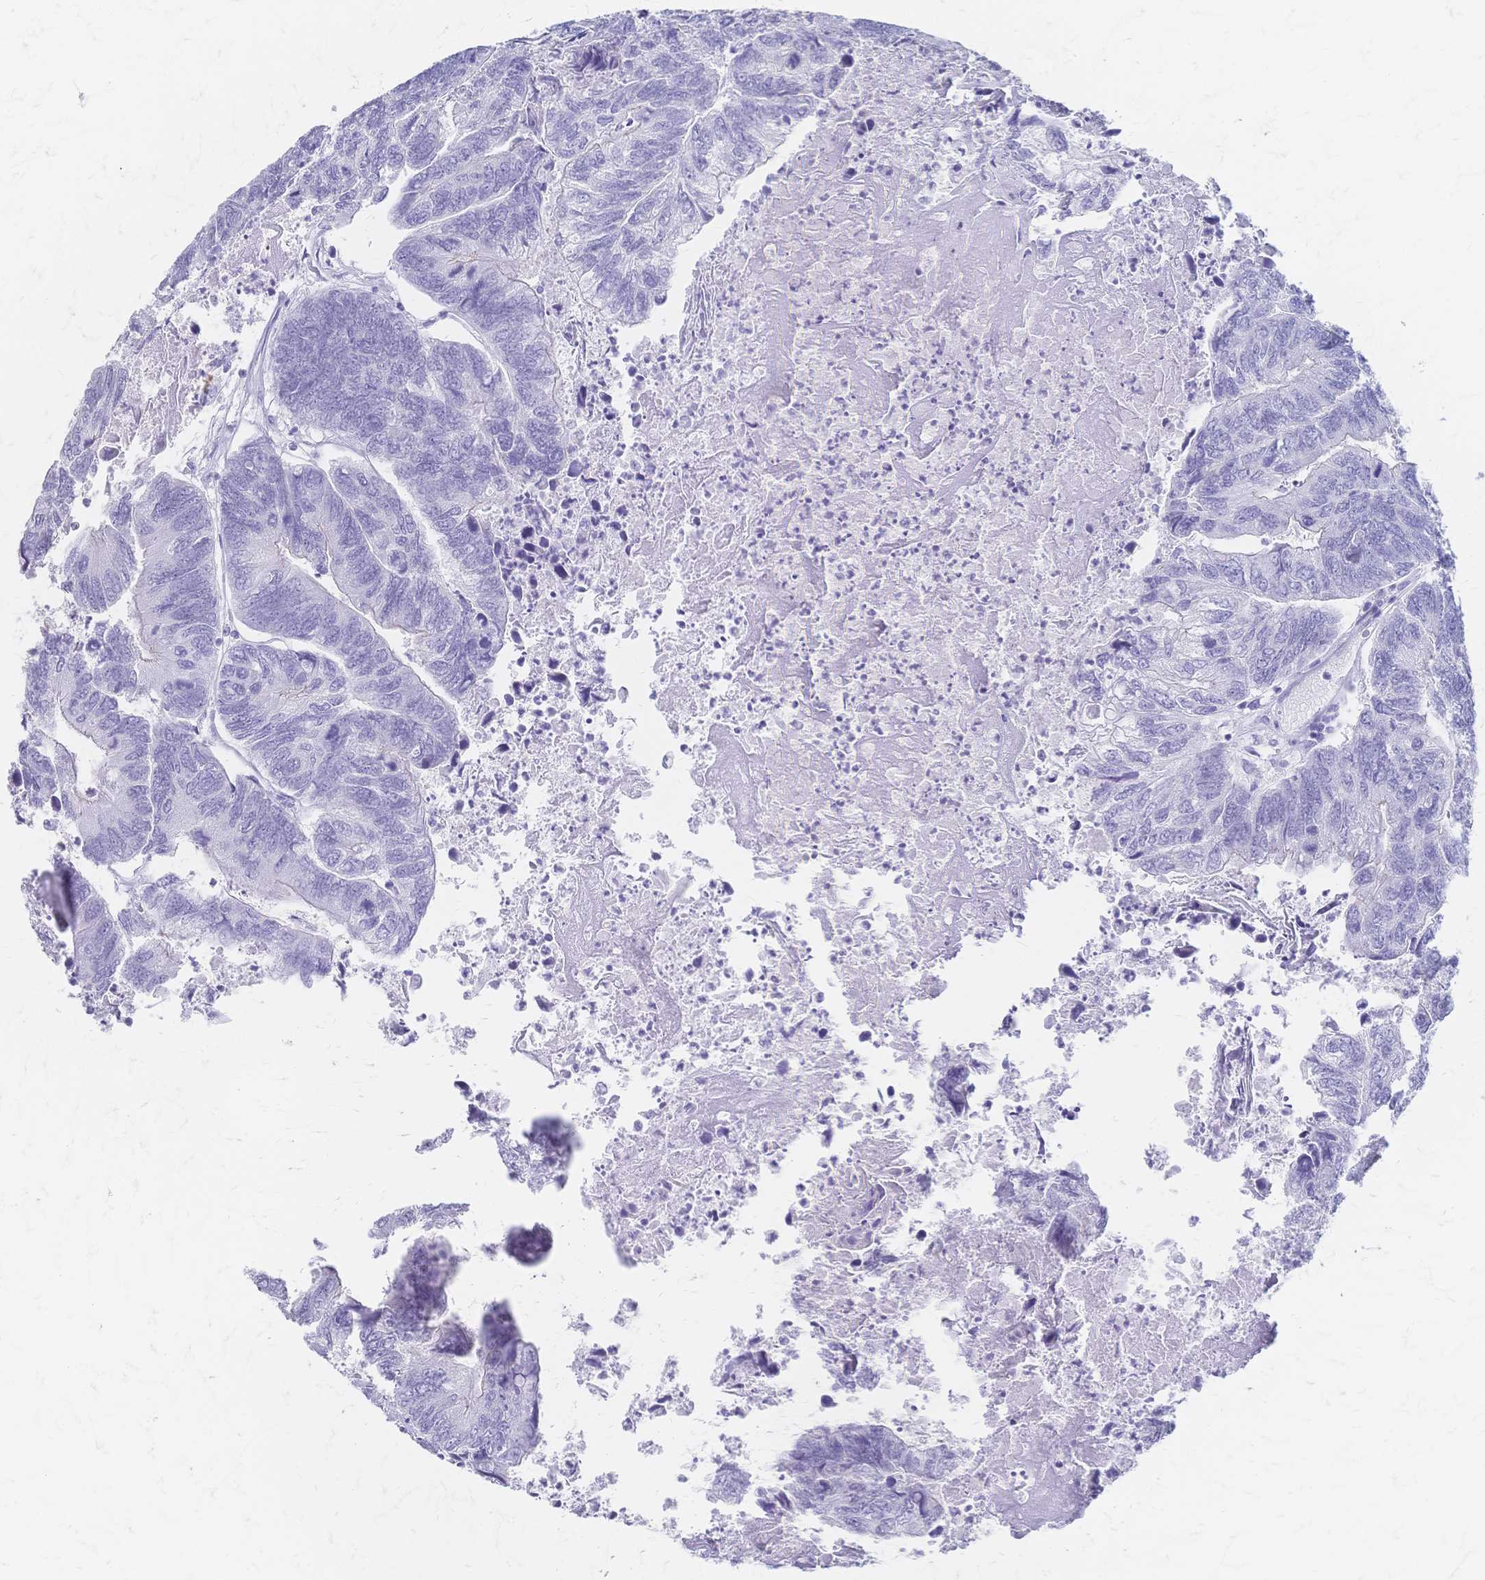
{"staining": {"intensity": "negative", "quantity": "none", "location": "none"}, "tissue": "colorectal cancer", "cell_type": "Tumor cells", "image_type": "cancer", "snomed": [{"axis": "morphology", "description": "Adenocarcinoma, NOS"}, {"axis": "topography", "description": "Colon"}], "caption": "Tumor cells are negative for brown protein staining in adenocarcinoma (colorectal). (Brightfield microscopy of DAB immunohistochemistry (IHC) at high magnification).", "gene": "CYB5A", "patient": {"sex": "female", "age": 67}}